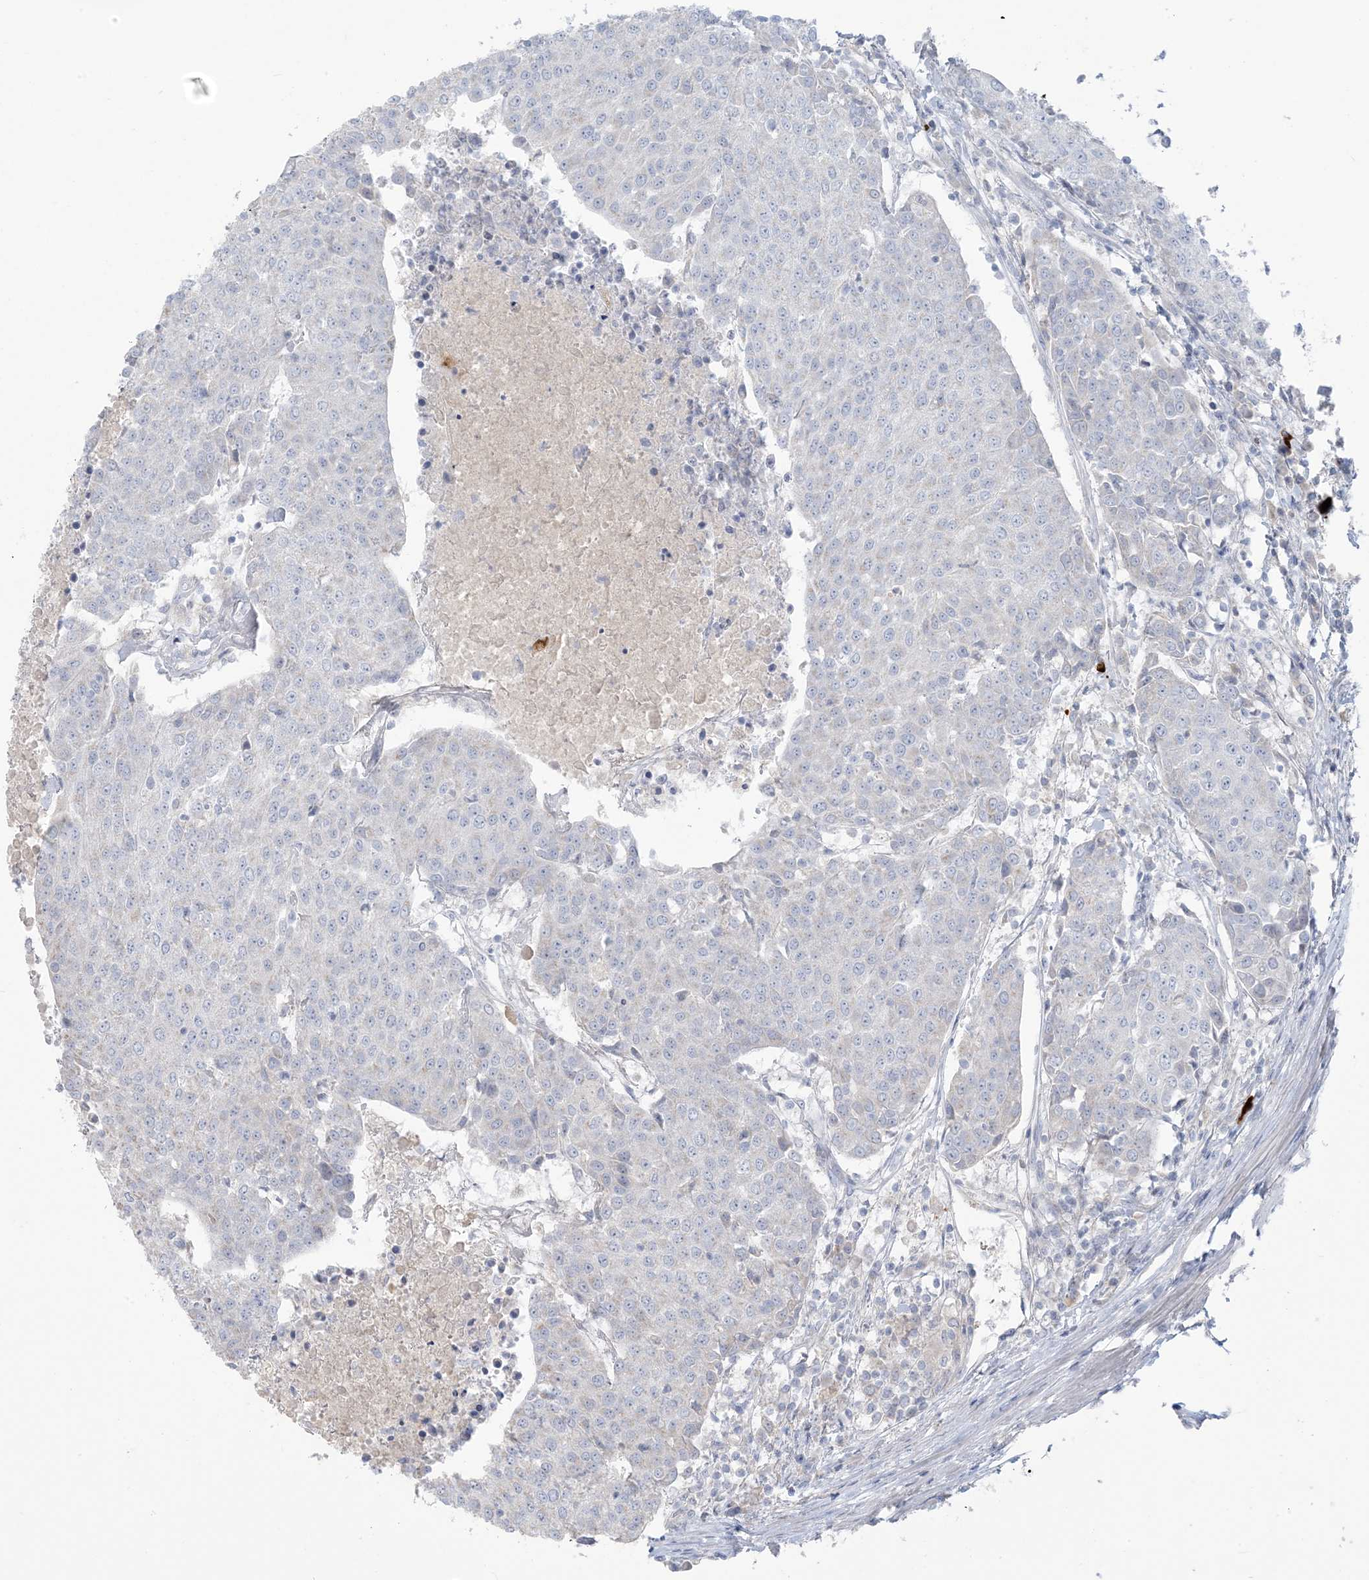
{"staining": {"intensity": "negative", "quantity": "none", "location": "none"}, "tissue": "urothelial cancer", "cell_type": "Tumor cells", "image_type": "cancer", "snomed": [{"axis": "morphology", "description": "Urothelial carcinoma, High grade"}, {"axis": "topography", "description": "Urinary bladder"}], "caption": "This is an immunohistochemistry (IHC) micrograph of human urothelial cancer. There is no positivity in tumor cells.", "gene": "SCML1", "patient": {"sex": "female", "age": 85}}